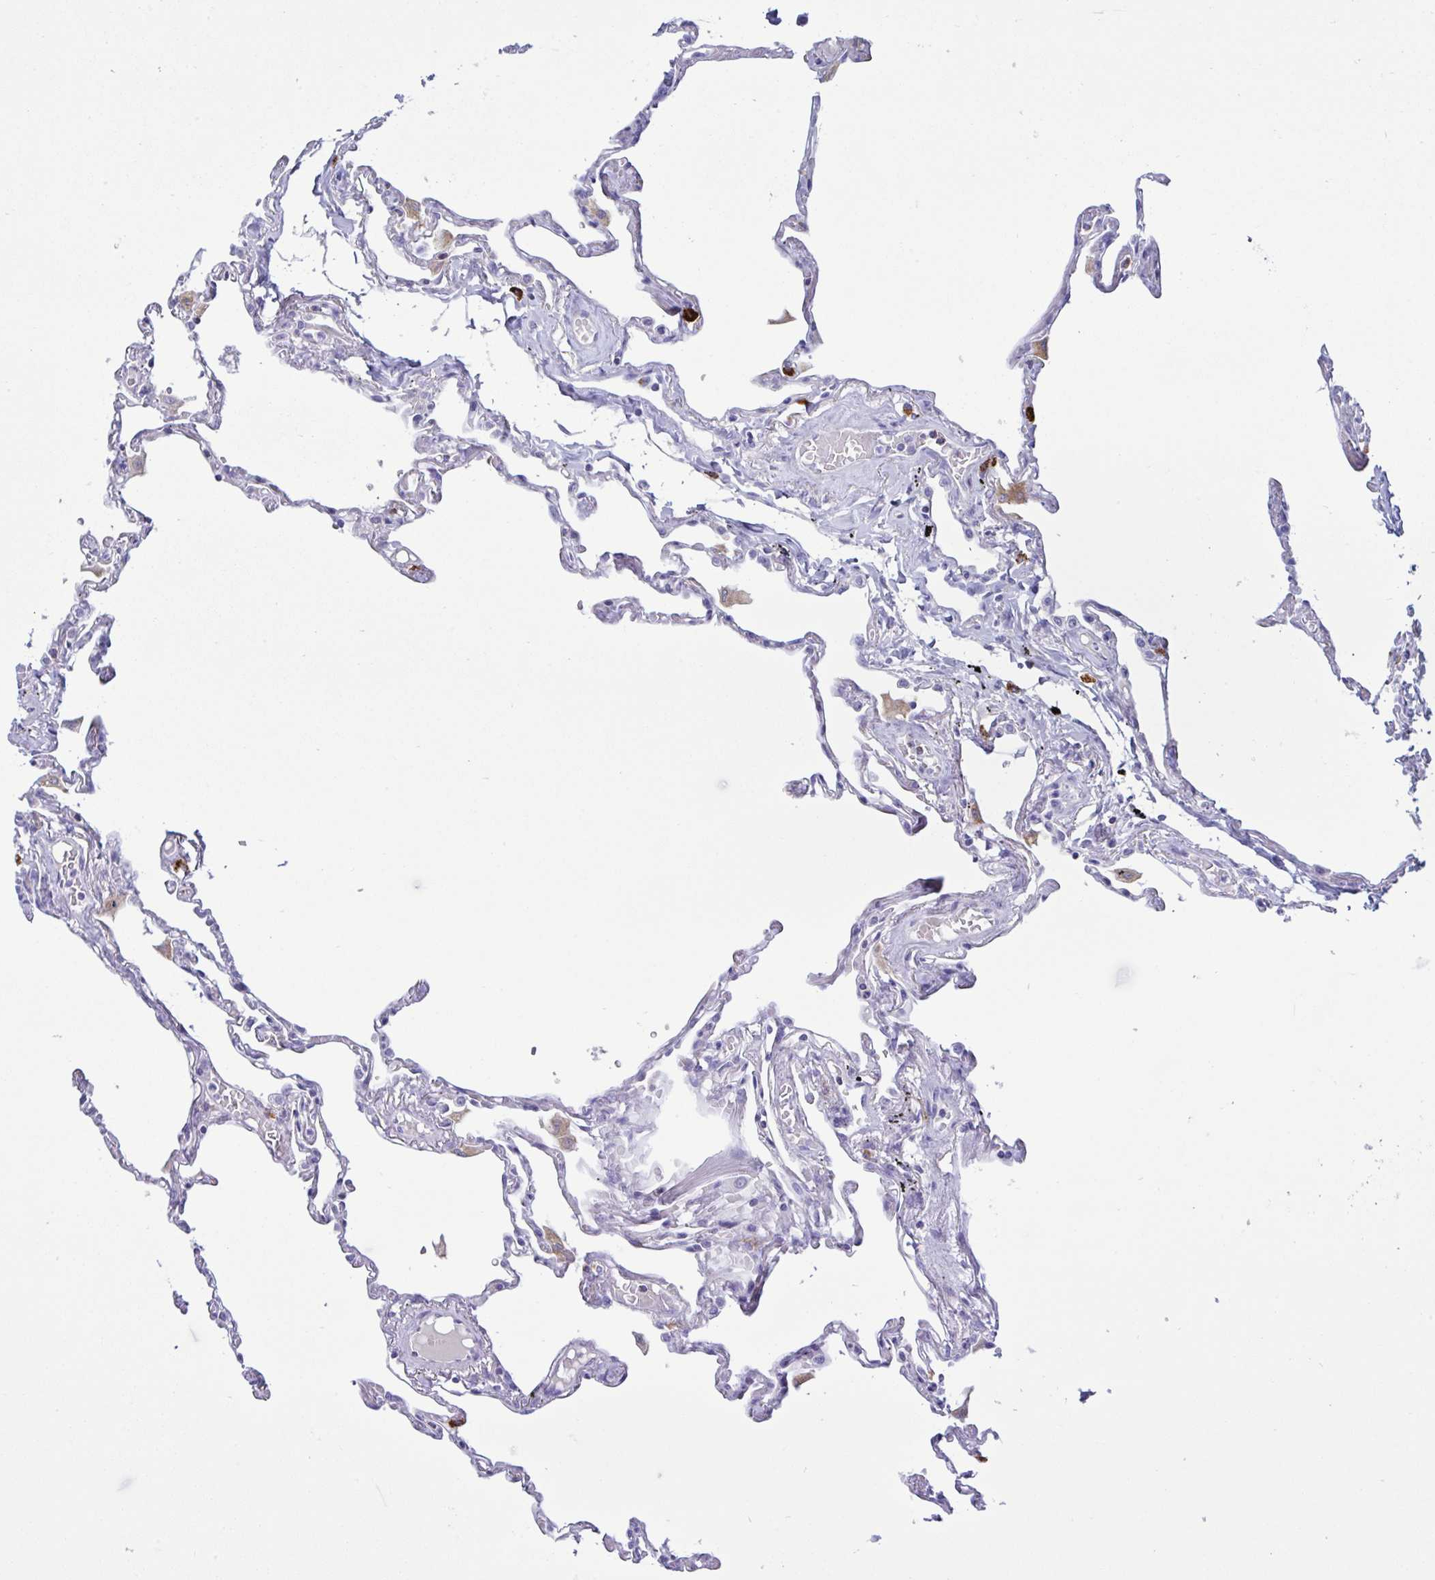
{"staining": {"intensity": "negative", "quantity": "none", "location": "none"}, "tissue": "lung", "cell_type": "Alveolar cells", "image_type": "normal", "snomed": [{"axis": "morphology", "description": "Normal tissue, NOS"}, {"axis": "topography", "description": "Lung"}], "caption": "This is an immunohistochemistry histopathology image of unremarkable human lung. There is no positivity in alveolar cells.", "gene": "SREBF1", "patient": {"sex": "female", "age": 67}}